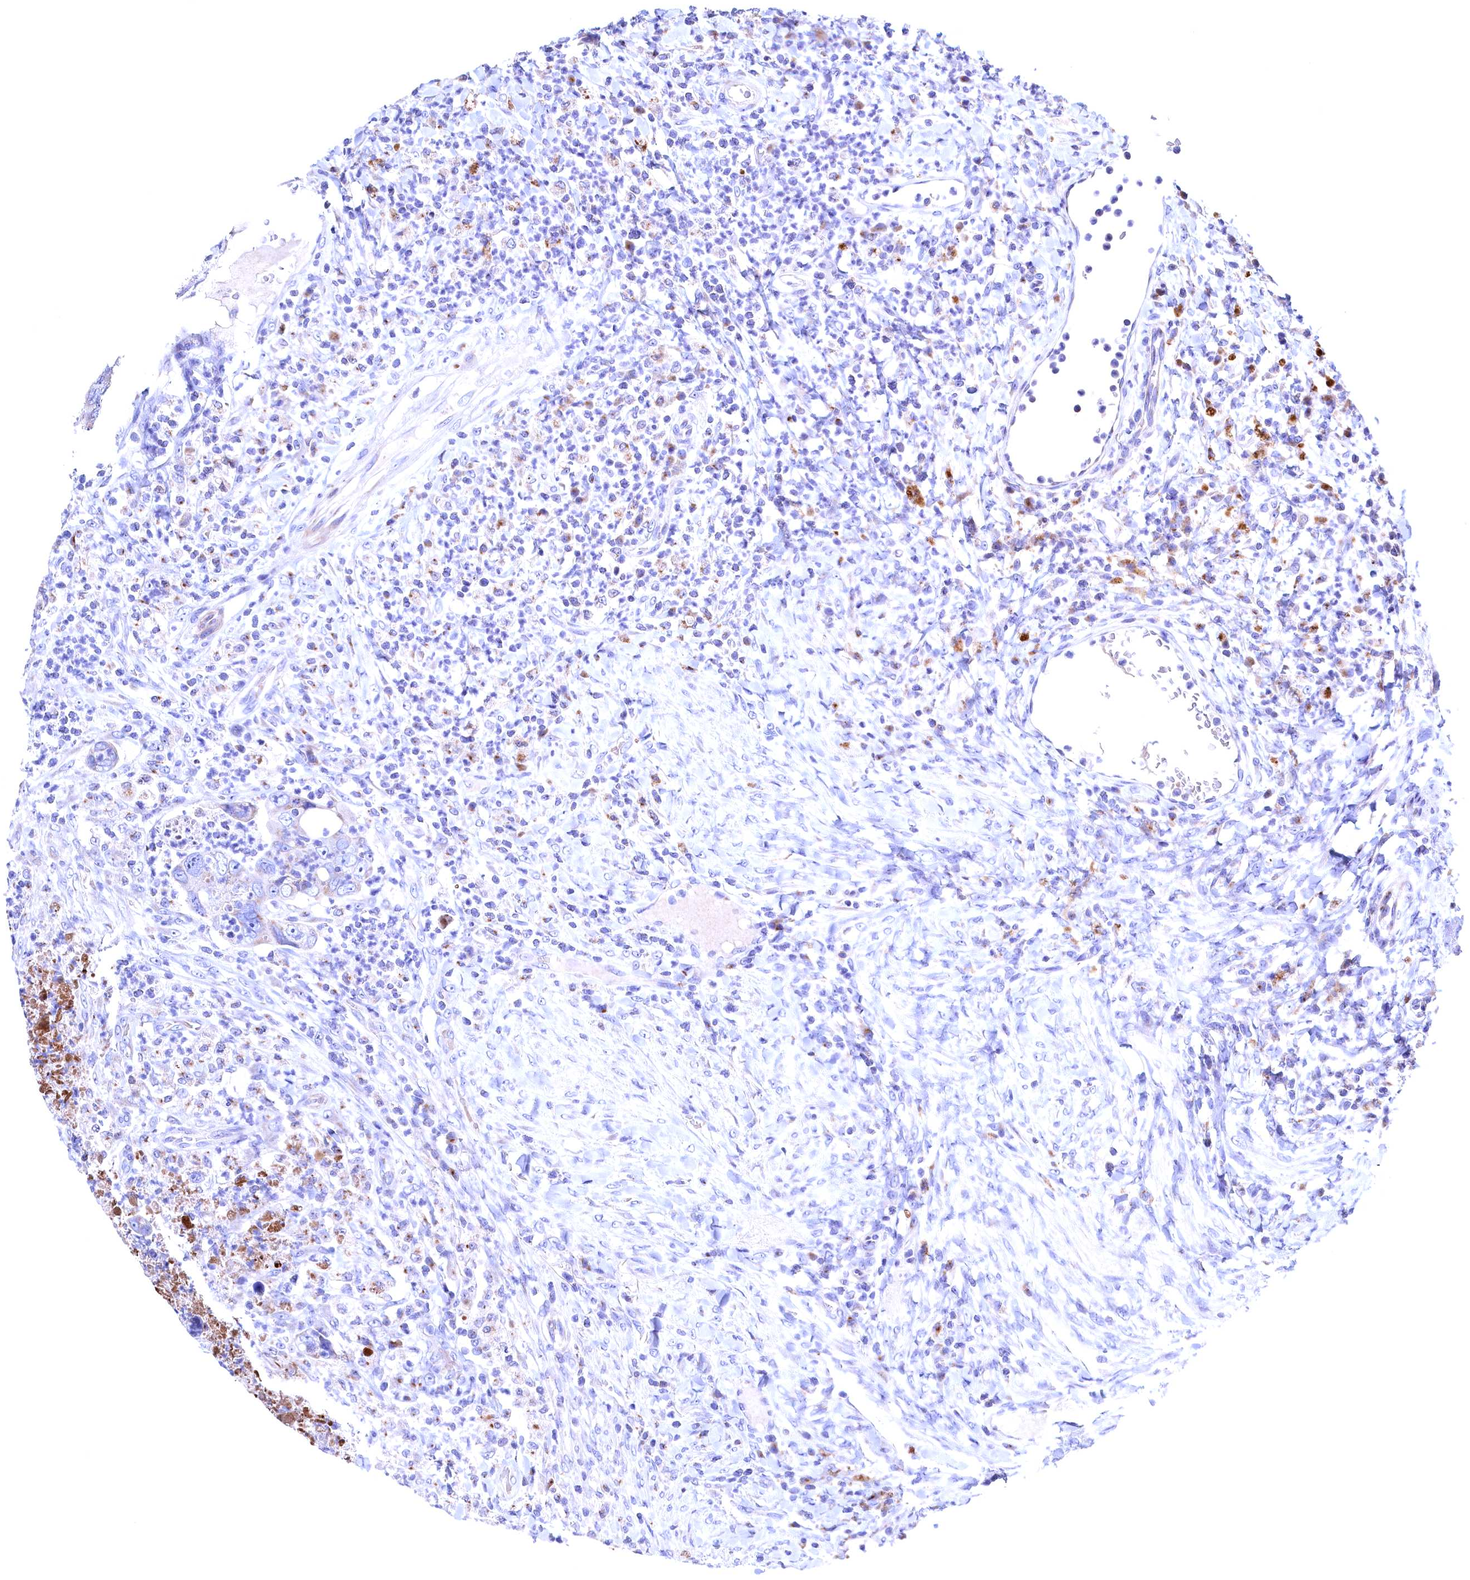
{"staining": {"intensity": "weak", "quantity": "<25%", "location": "cytoplasmic/membranous"}, "tissue": "colorectal cancer", "cell_type": "Tumor cells", "image_type": "cancer", "snomed": [{"axis": "morphology", "description": "Adenocarcinoma, NOS"}, {"axis": "topography", "description": "Rectum"}], "caption": "IHC photomicrograph of neoplastic tissue: human colorectal cancer stained with DAB exhibits no significant protein positivity in tumor cells. (Immunohistochemistry, brightfield microscopy, high magnification).", "gene": "GPR108", "patient": {"sex": "male", "age": 59}}